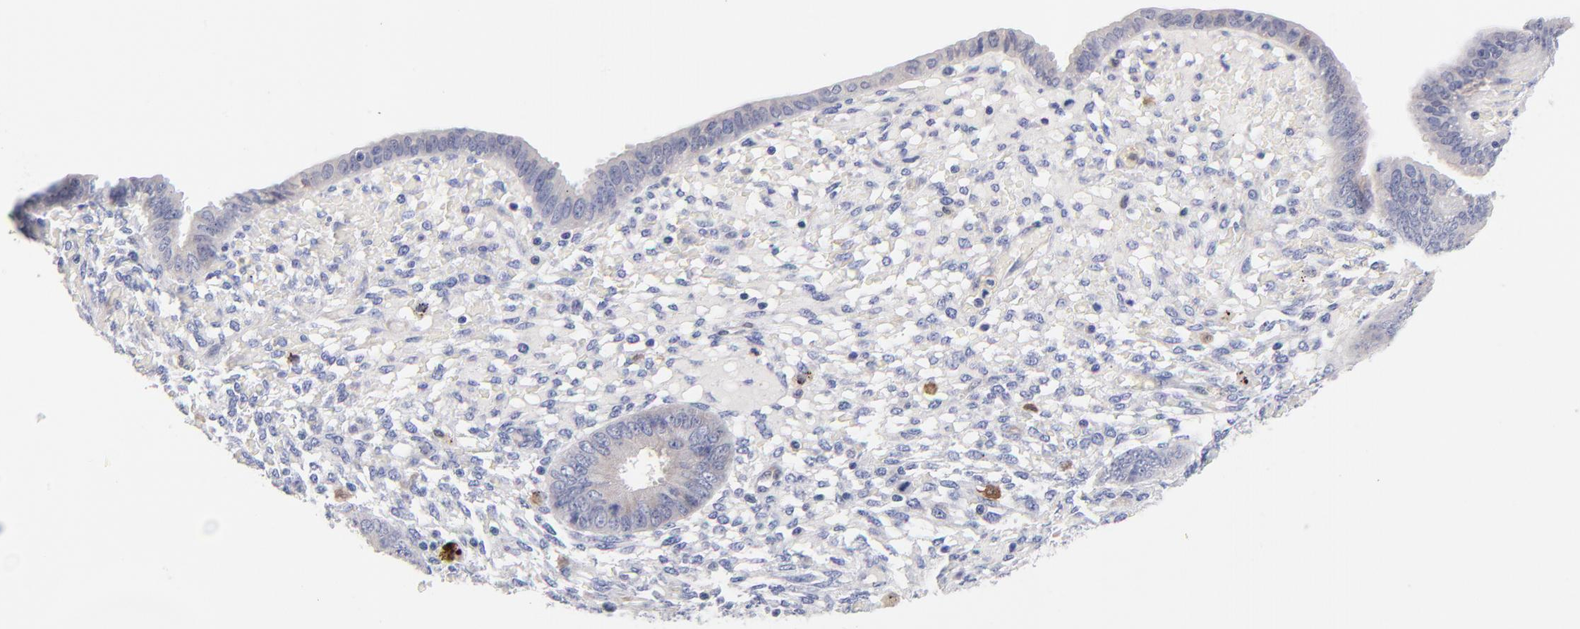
{"staining": {"intensity": "moderate", "quantity": "<25%", "location": "cytoplasmic/membranous"}, "tissue": "endometrium", "cell_type": "Cells in endometrial stroma", "image_type": "normal", "snomed": [{"axis": "morphology", "description": "Normal tissue, NOS"}, {"axis": "topography", "description": "Endometrium"}], "caption": "Immunohistochemical staining of normal human endometrium displays low levels of moderate cytoplasmic/membranous positivity in about <25% of cells in endometrial stroma. Nuclei are stained in blue.", "gene": "BID", "patient": {"sex": "female", "age": 42}}